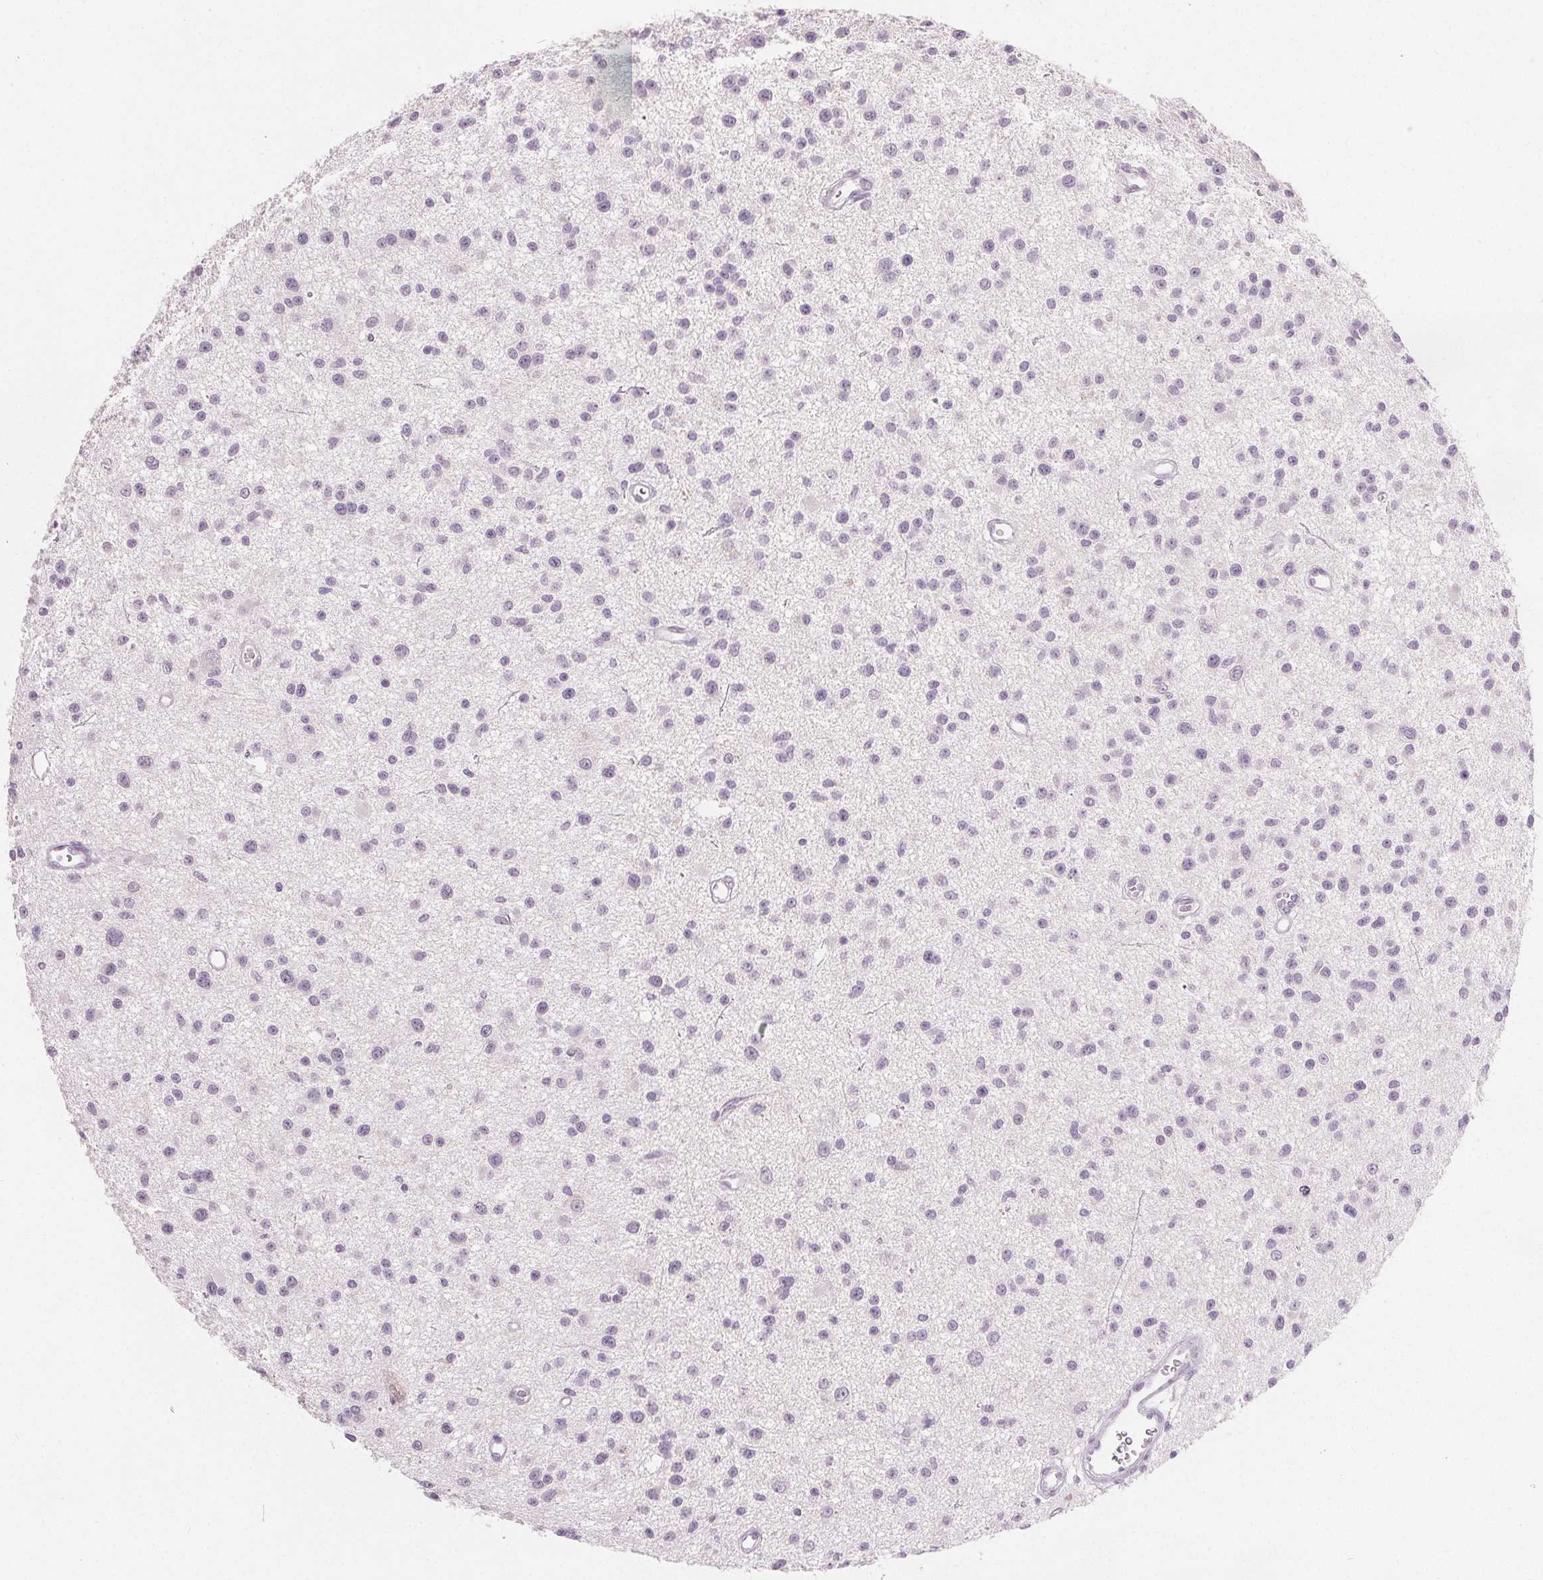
{"staining": {"intensity": "negative", "quantity": "none", "location": "none"}, "tissue": "glioma", "cell_type": "Tumor cells", "image_type": "cancer", "snomed": [{"axis": "morphology", "description": "Glioma, malignant, Low grade"}, {"axis": "topography", "description": "Brain"}], "caption": "Protein analysis of malignant glioma (low-grade) exhibits no significant positivity in tumor cells.", "gene": "CA12", "patient": {"sex": "male", "age": 43}}